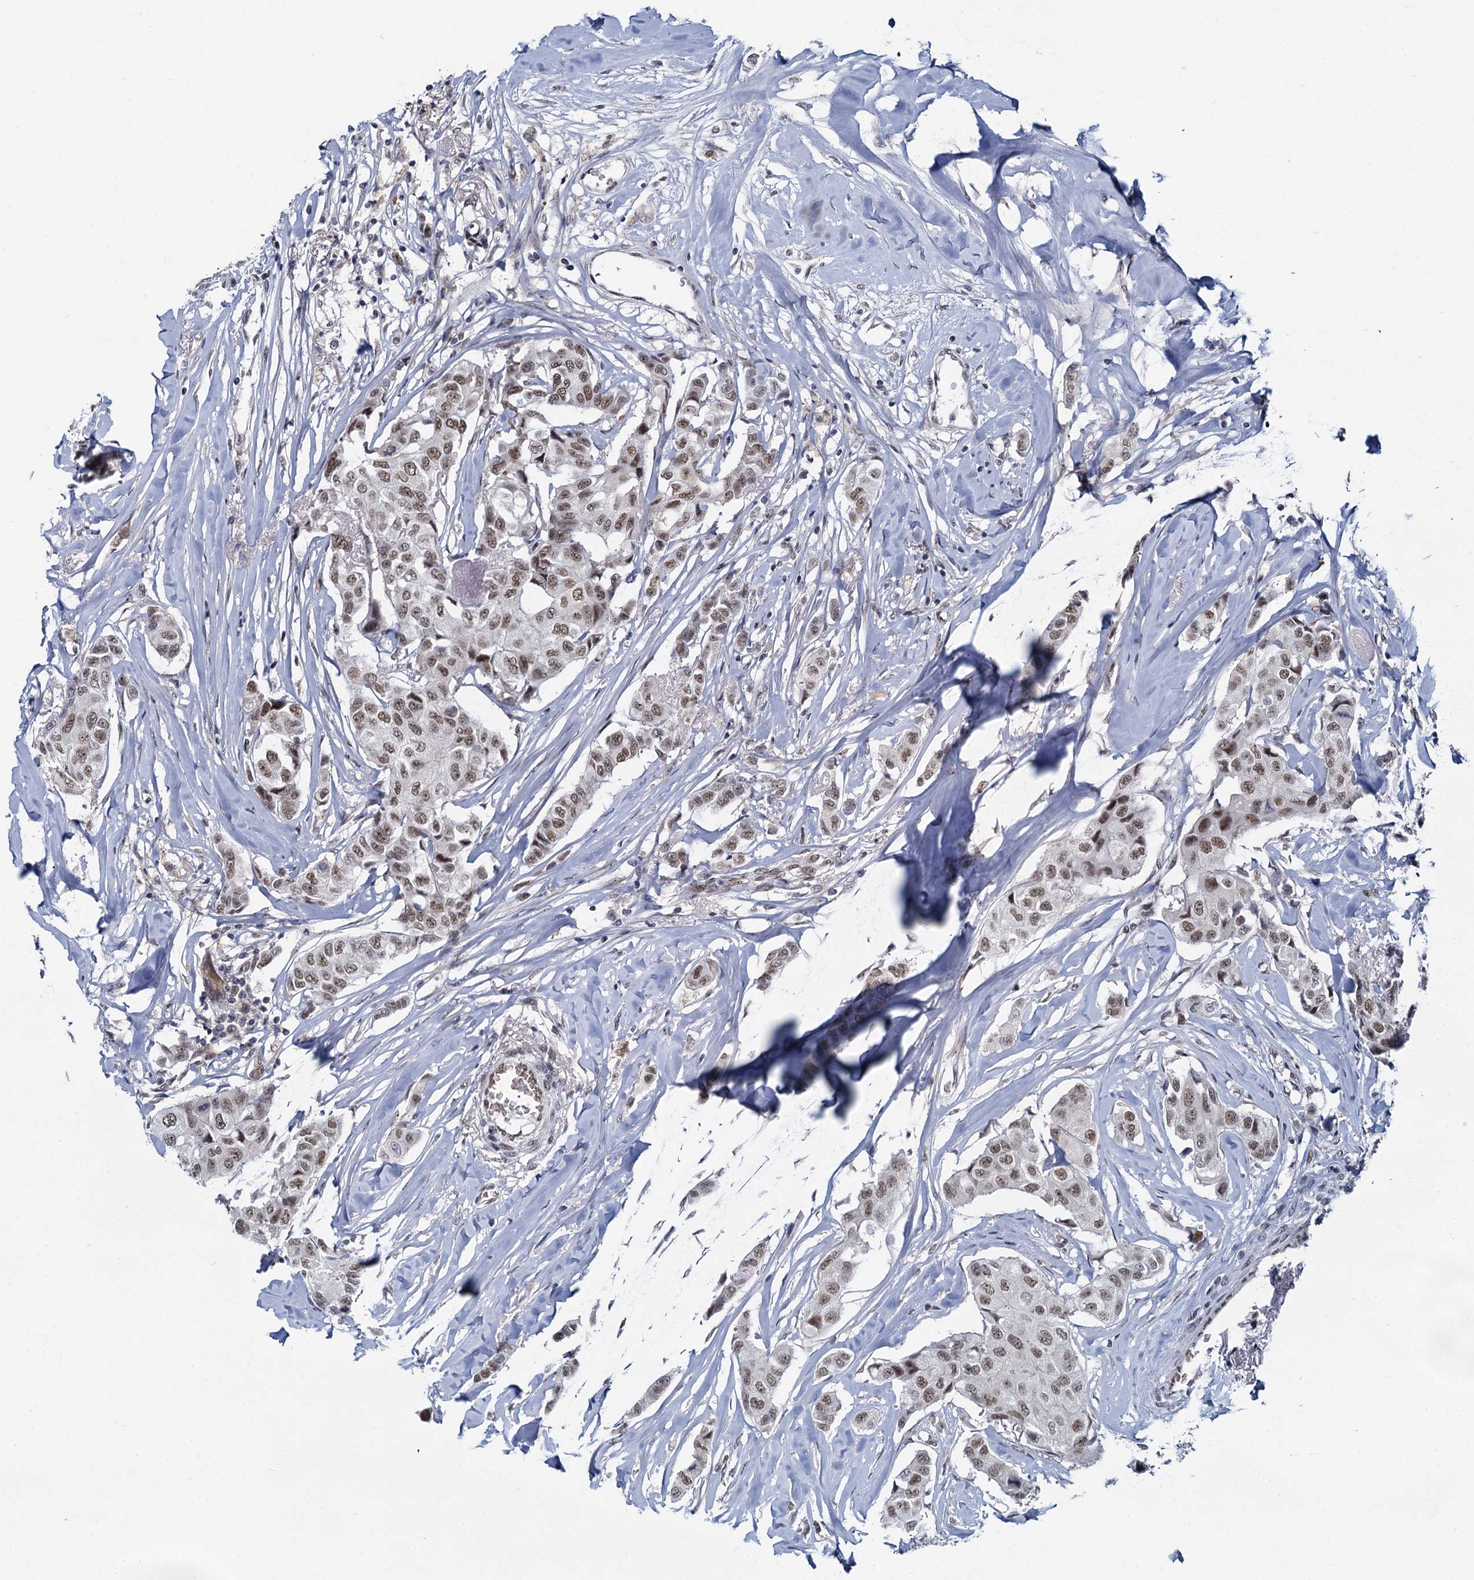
{"staining": {"intensity": "weak", "quantity": ">75%", "location": "nuclear"}, "tissue": "breast cancer", "cell_type": "Tumor cells", "image_type": "cancer", "snomed": [{"axis": "morphology", "description": "Duct carcinoma"}, {"axis": "topography", "description": "Breast"}], "caption": "Immunohistochemical staining of breast invasive ductal carcinoma exhibits low levels of weak nuclear expression in approximately >75% of tumor cells. (IHC, brightfield microscopy, high magnification).", "gene": "RPRD1A", "patient": {"sex": "female", "age": 80}}